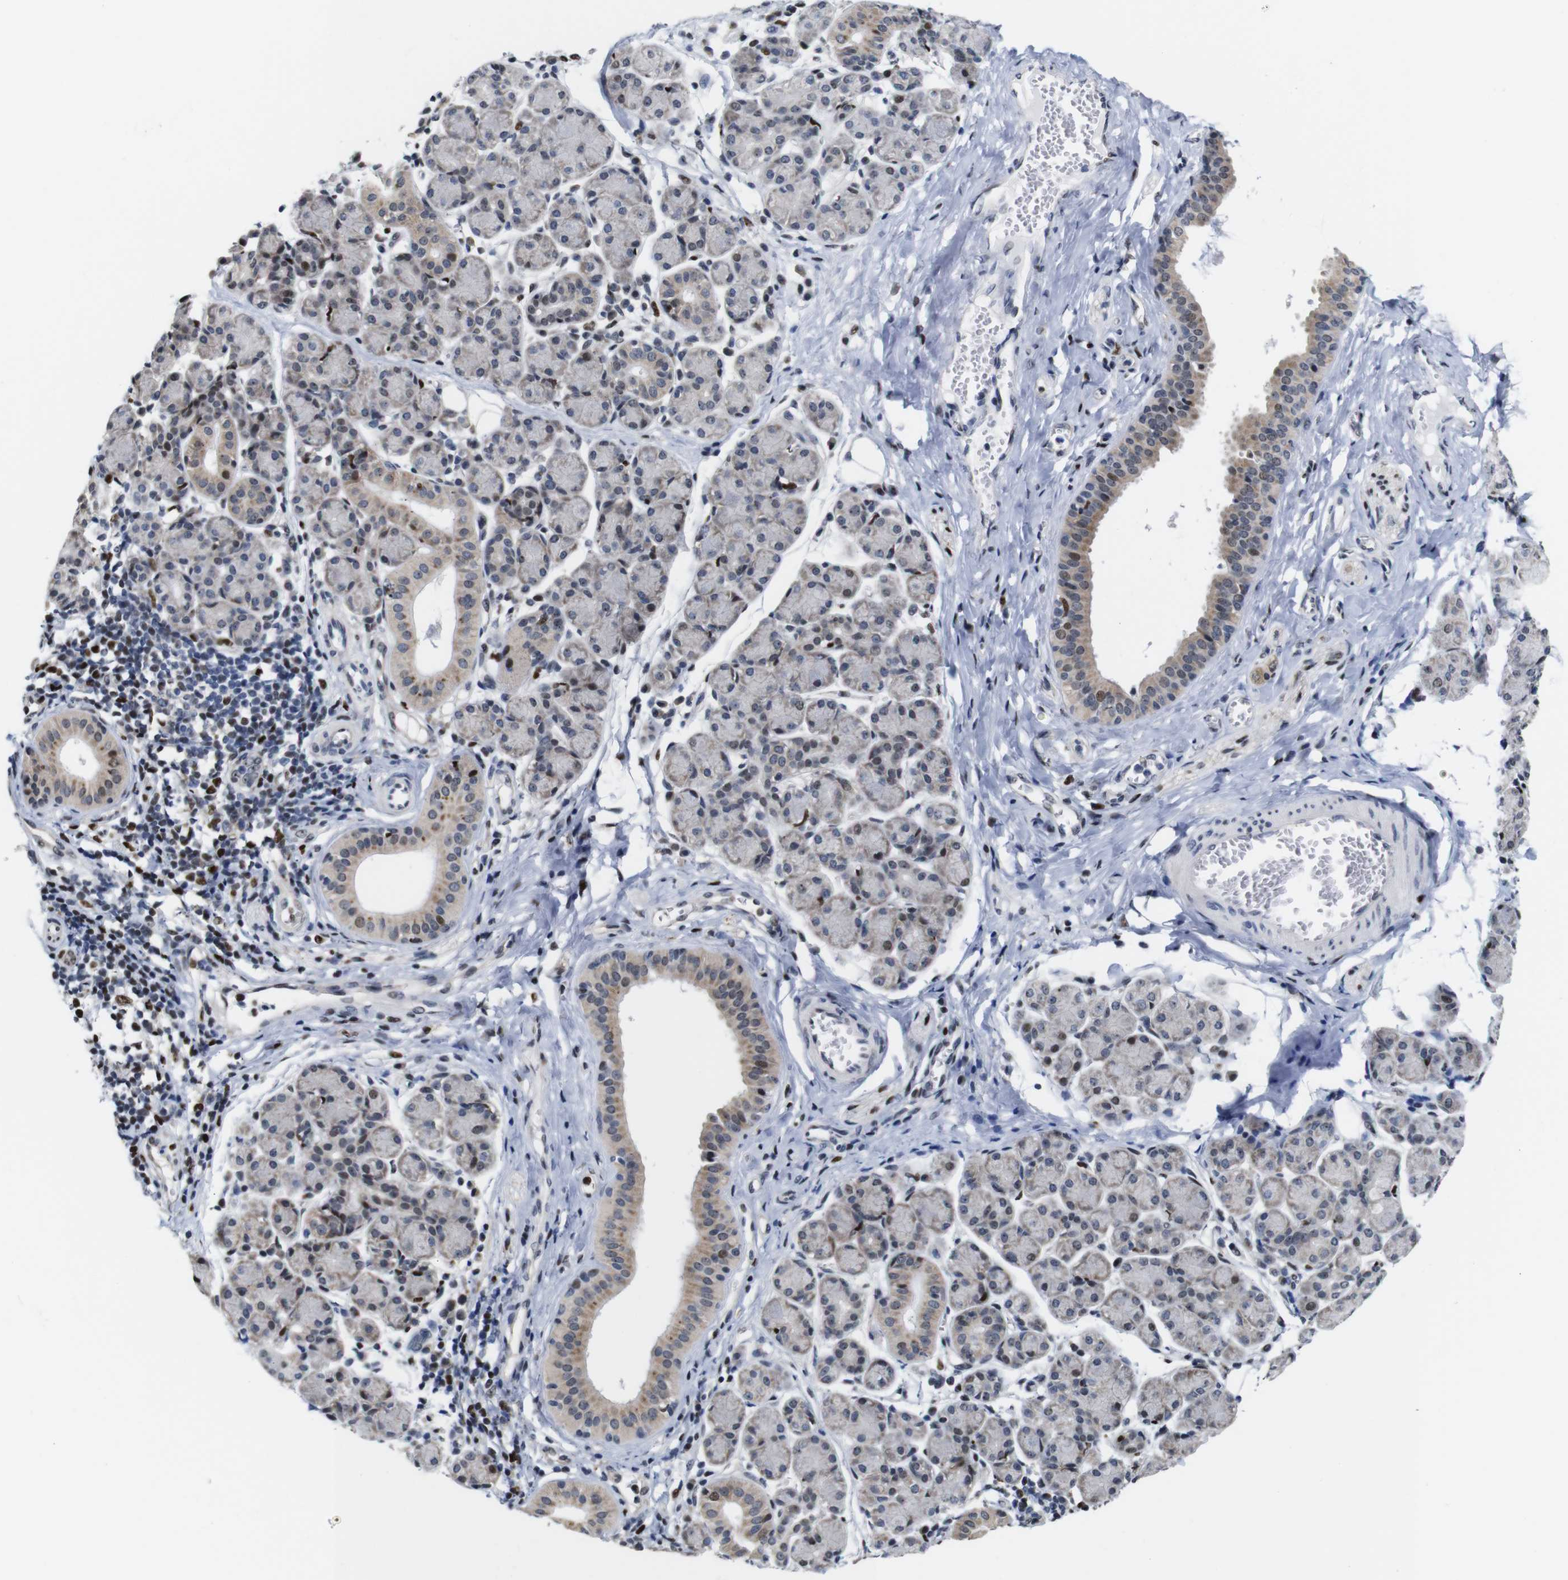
{"staining": {"intensity": "moderate", "quantity": "<25%", "location": "cytoplasmic/membranous,nuclear"}, "tissue": "salivary gland", "cell_type": "Glandular cells", "image_type": "normal", "snomed": [{"axis": "morphology", "description": "Normal tissue, NOS"}, {"axis": "morphology", "description": "Inflammation, NOS"}, {"axis": "topography", "description": "Lymph node"}, {"axis": "topography", "description": "Salivary gland"}], "caption": "Glandular cells reveal low levels of moderate cytoplasmic/membranous,nuclear expression in about <25% of cells in normal human salivary gland.", "gene": "GATA6", "patient": {"sex": "male", "age": 3}}